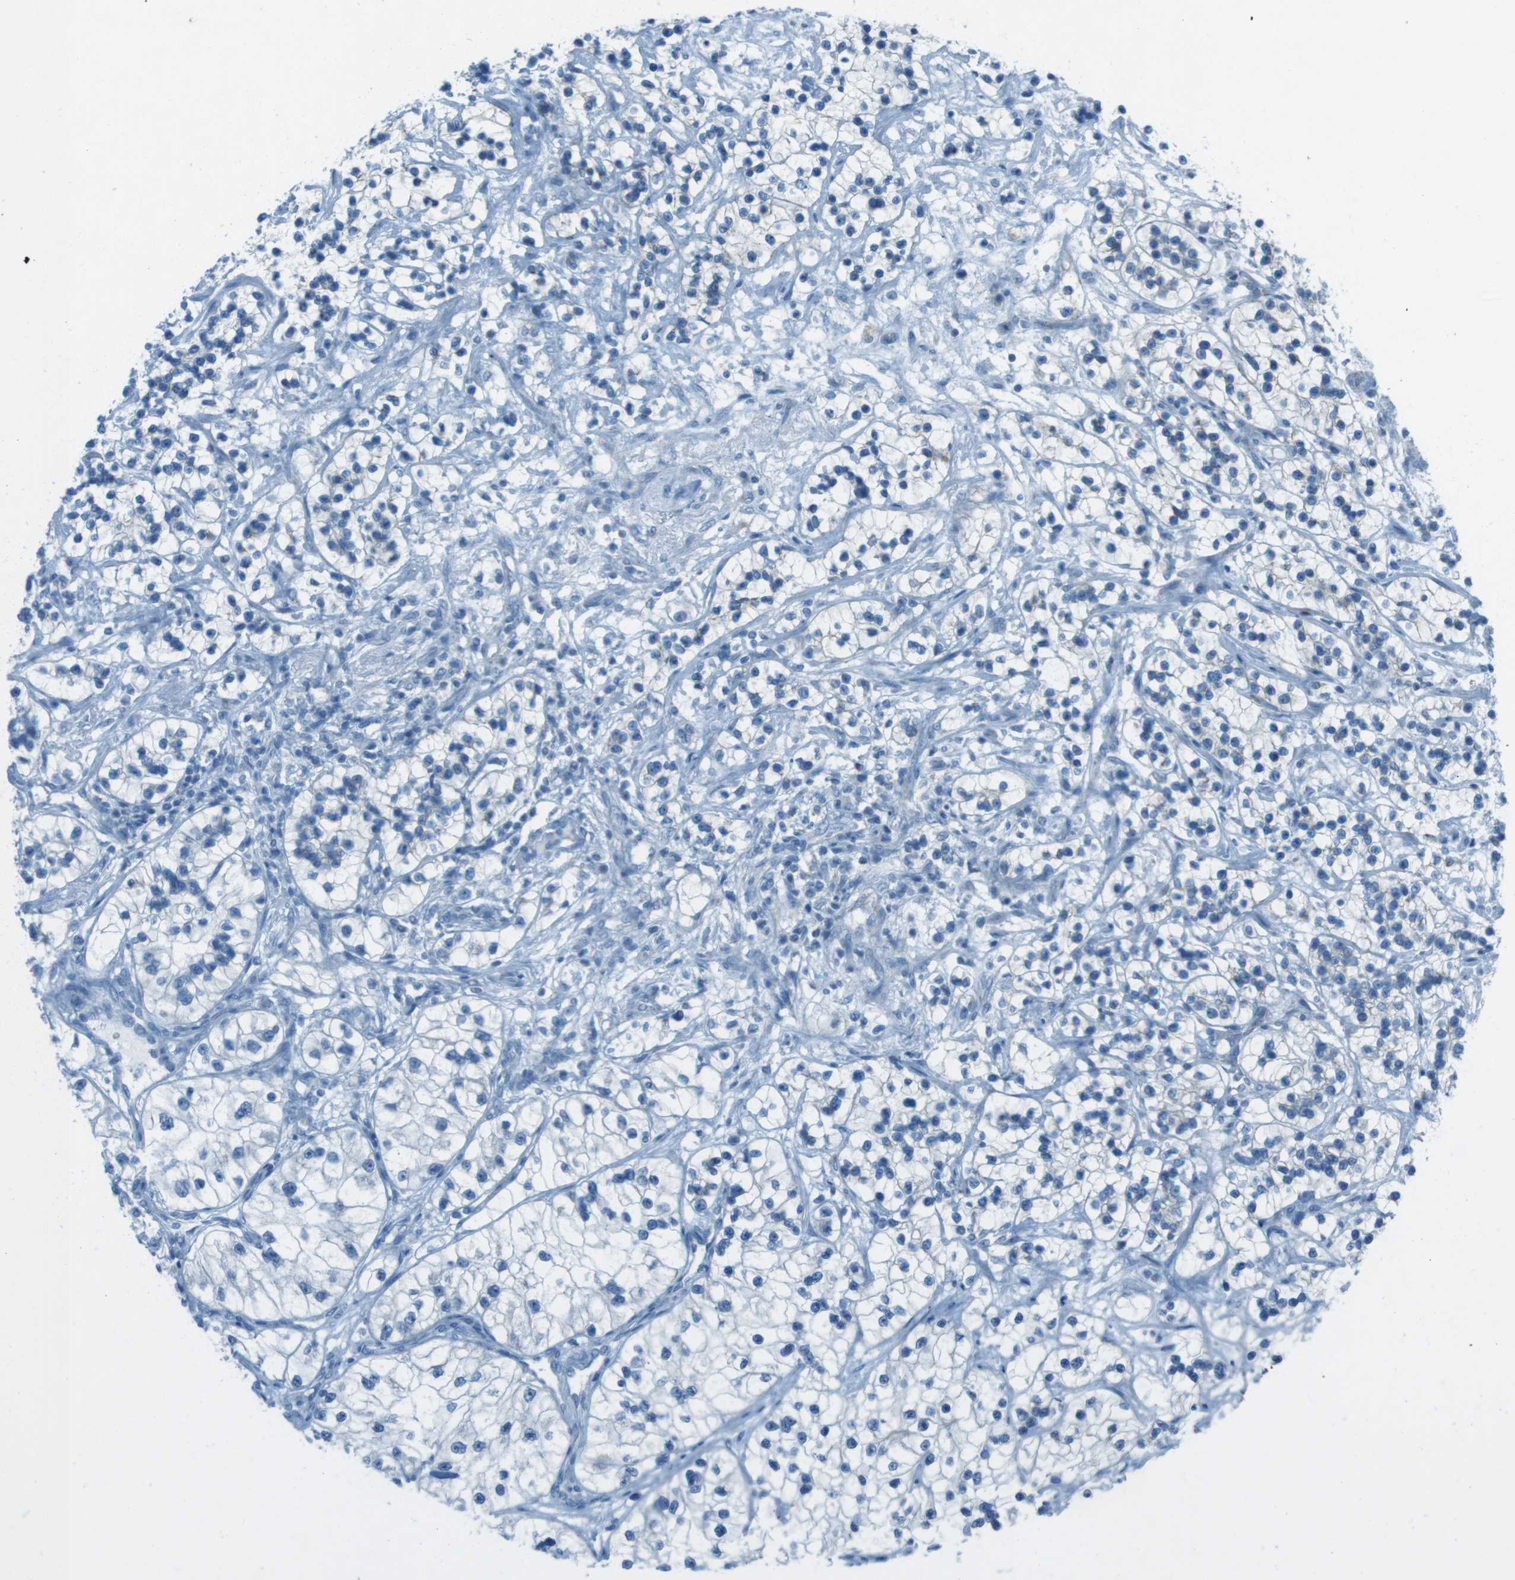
{"staining": {"intensity": "negative", "quantity": "none", "location": "none"}, "tissue": "renal cancer", "cell_type": "Tumor cells", "image_type": "cancer", "snomed": [{"axis": "morphology", "description": "Adenocarcinoma, NOS"}, {"axis": "topography", "description": "Kidney"}], "caption": "Tumor cells show no significant positivity in adenocarcinoma (renal).", "gene": "DNAJA3", "patient": {"sex": "female", "age": 57}}